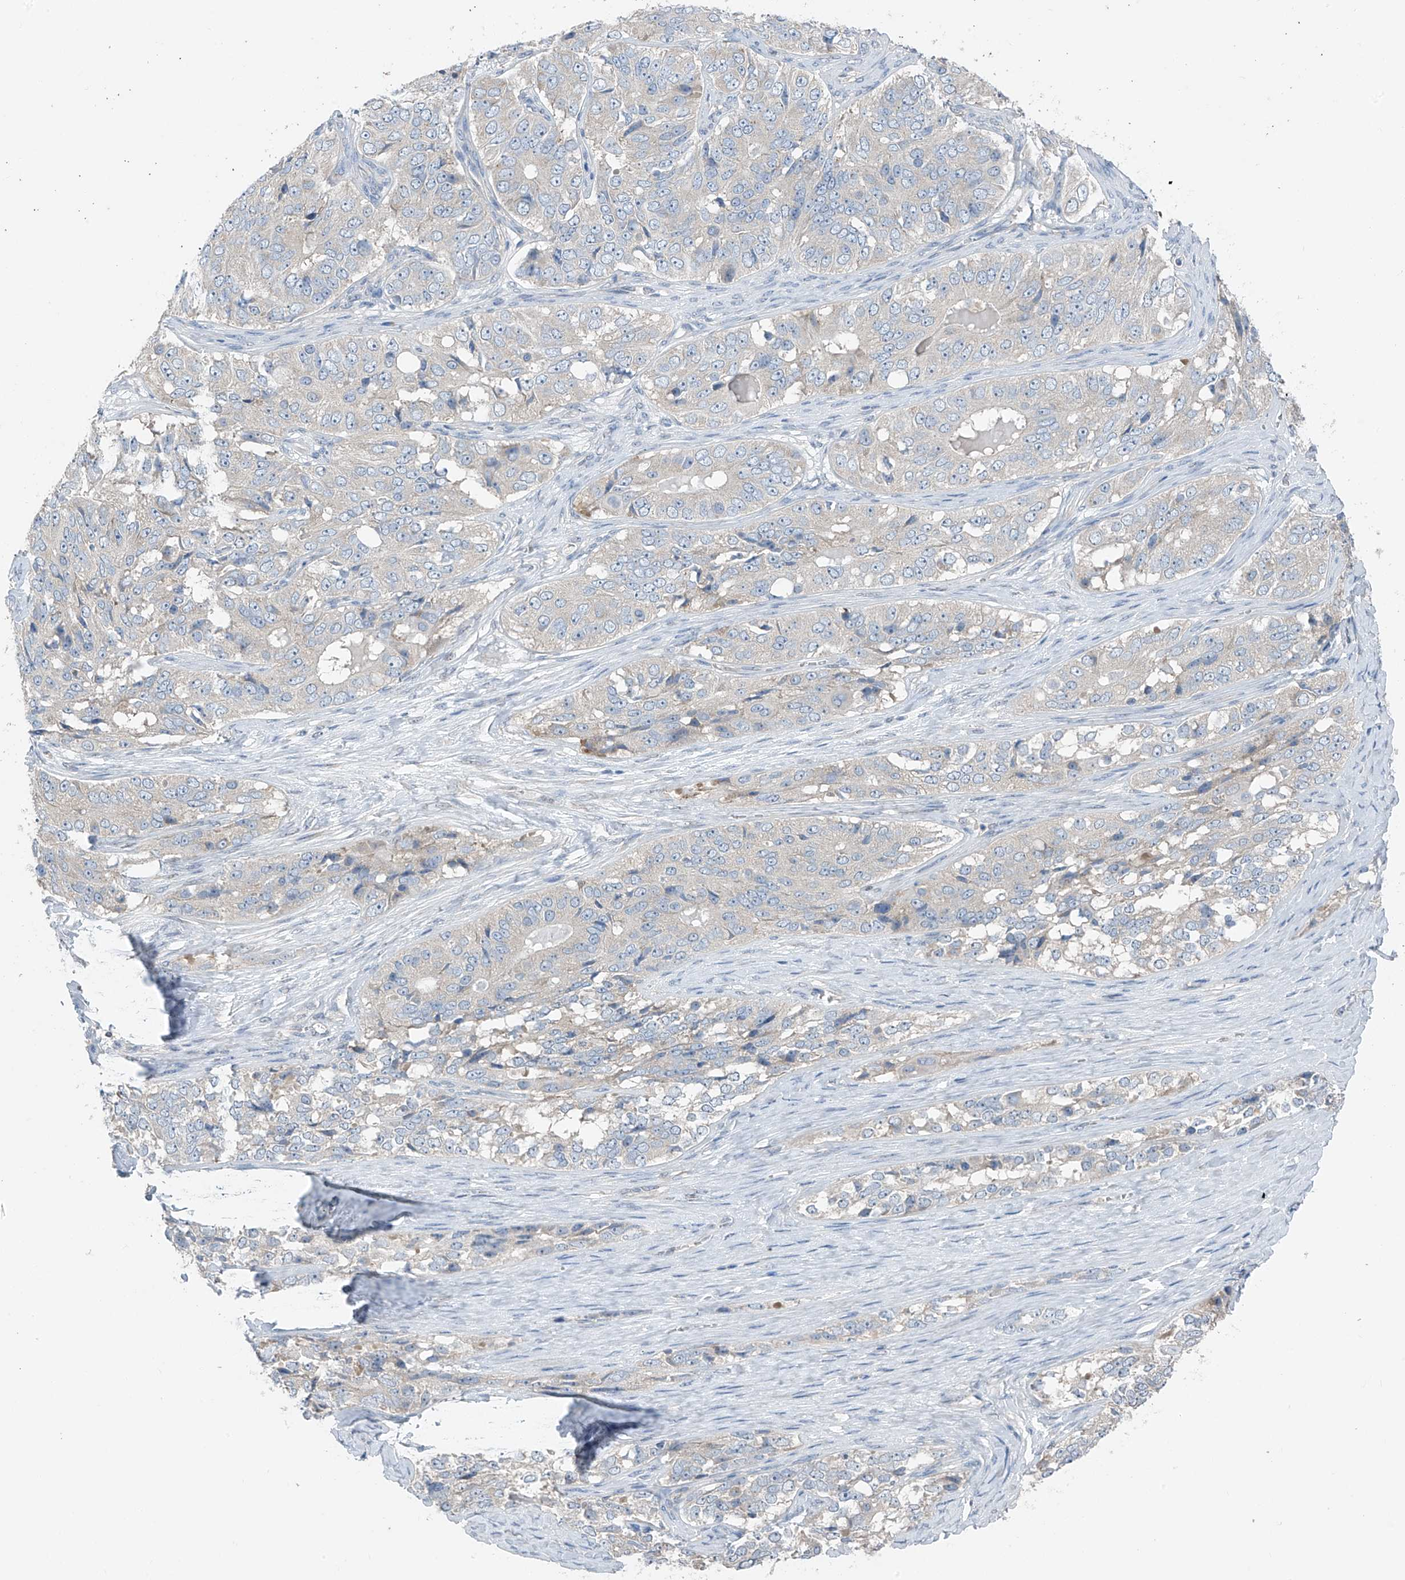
{"staining": {"intensity": "negative", "quantity": "none", "location": "none"}, "tissue": "ovarian cancer", "cell_type": "Tumor cells", "image_type": "cancer", "snomed": [{"axis": "morphology", "description": "Carcinoma, endometroid"}, {"axis": "topography", "description": "Ovary"}], "caption": "Immunohistochemical staining of human ovarian cancer shows no significant positivity in tumor cells.", "gene": "RPL4", "patient": {"sex": "female", "age": 51}}